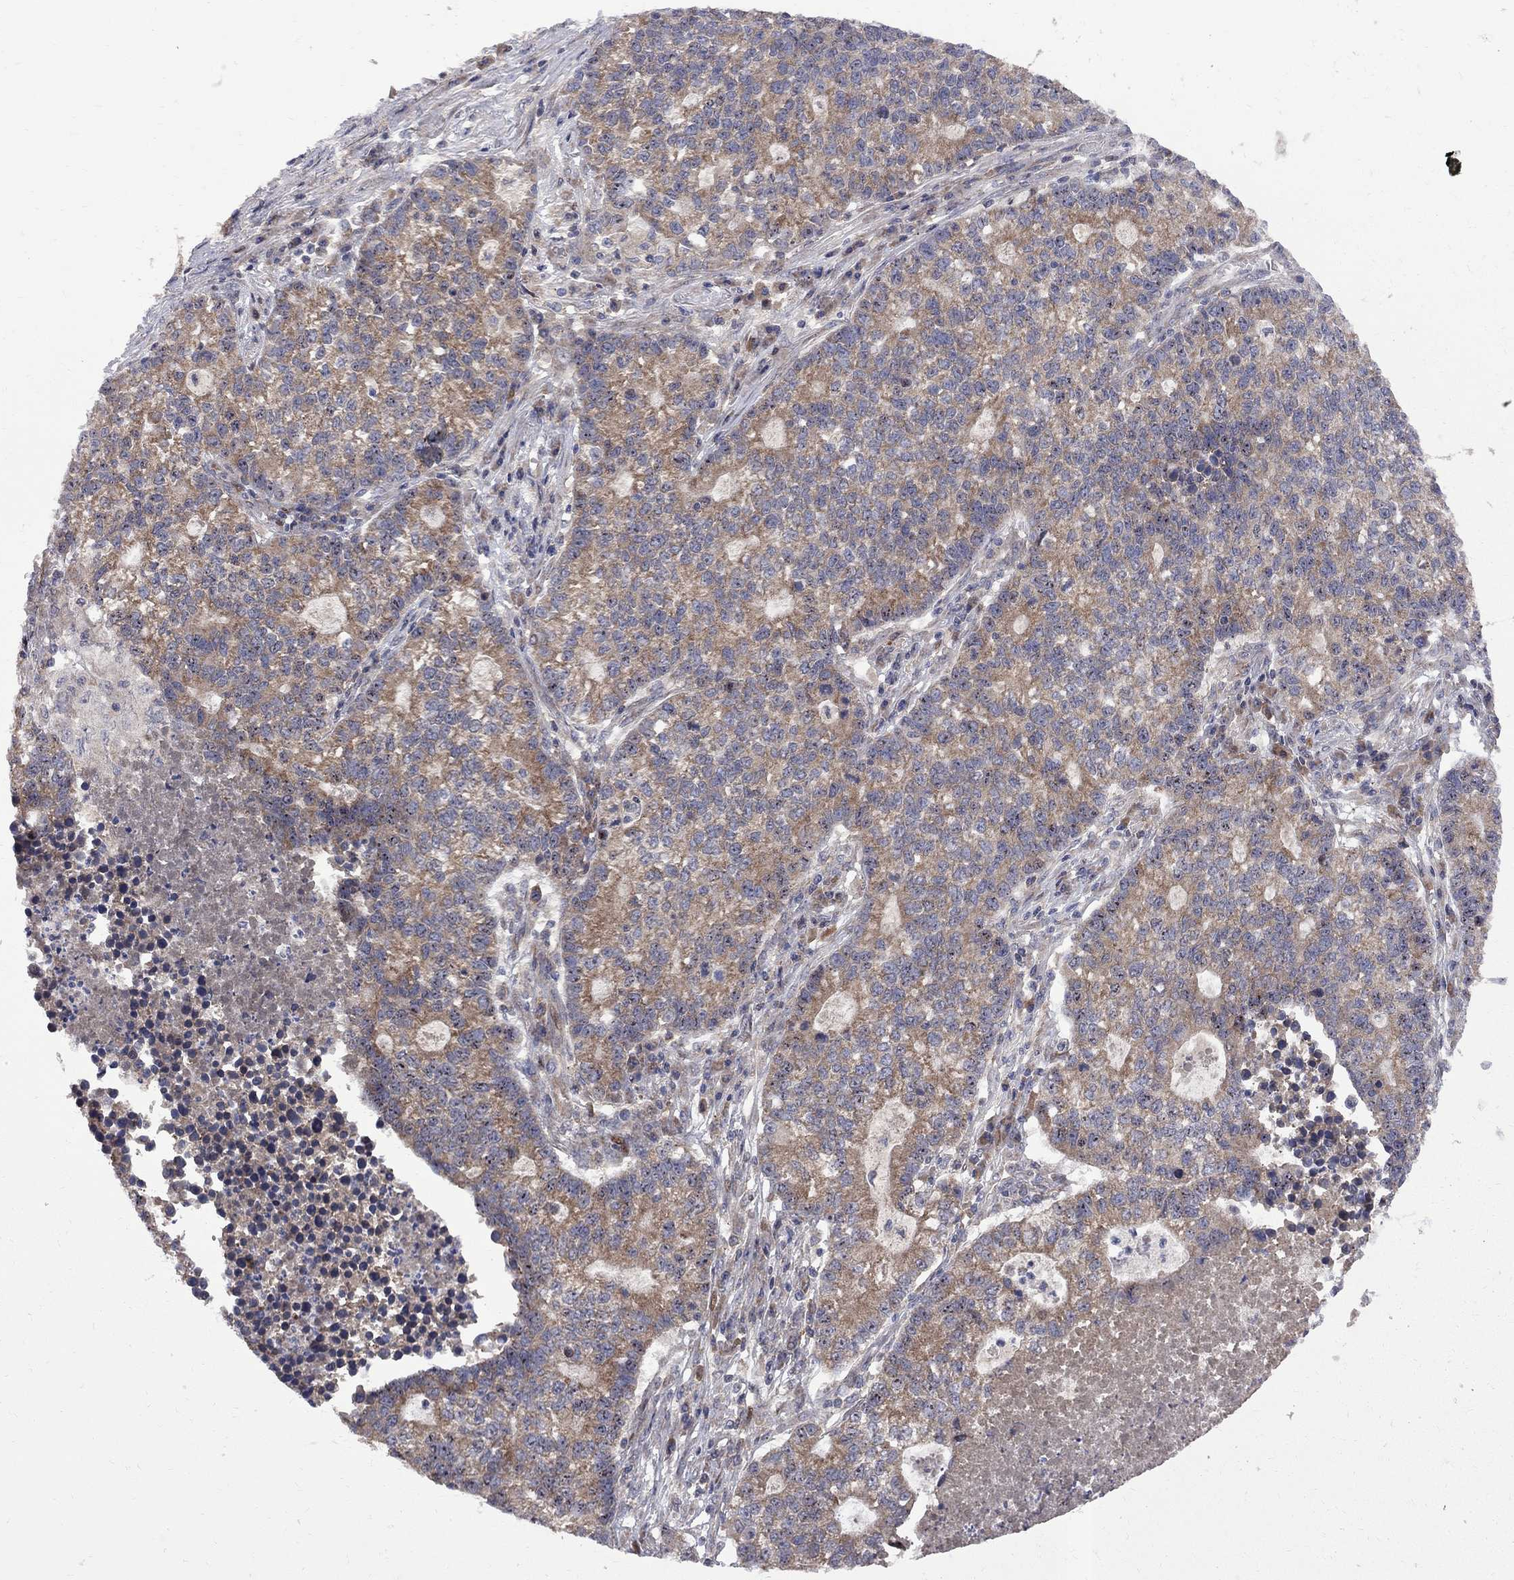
{"staining": {"intensity": "weak", "quantity": ">75%", "location": "cytoplasmic/membranous"}, "tissue": "lung cancer", "cell_type": "Tumor cells", "image_type": "cancer", "snomed": [{"axis": "morphology", "description": "Adenocarcinoma, NOS"}, {"axis": "topography", "description": "Lung"}], "caption": "A micrograph showing weak cytoplasmic/membranous staining in about >75% of tumor cells in lung adenocarcinoma, as visualized by brown immunohistochemical staining.", "gene": "CNOT11", "patient": {"sex": "male", "age": 57}}